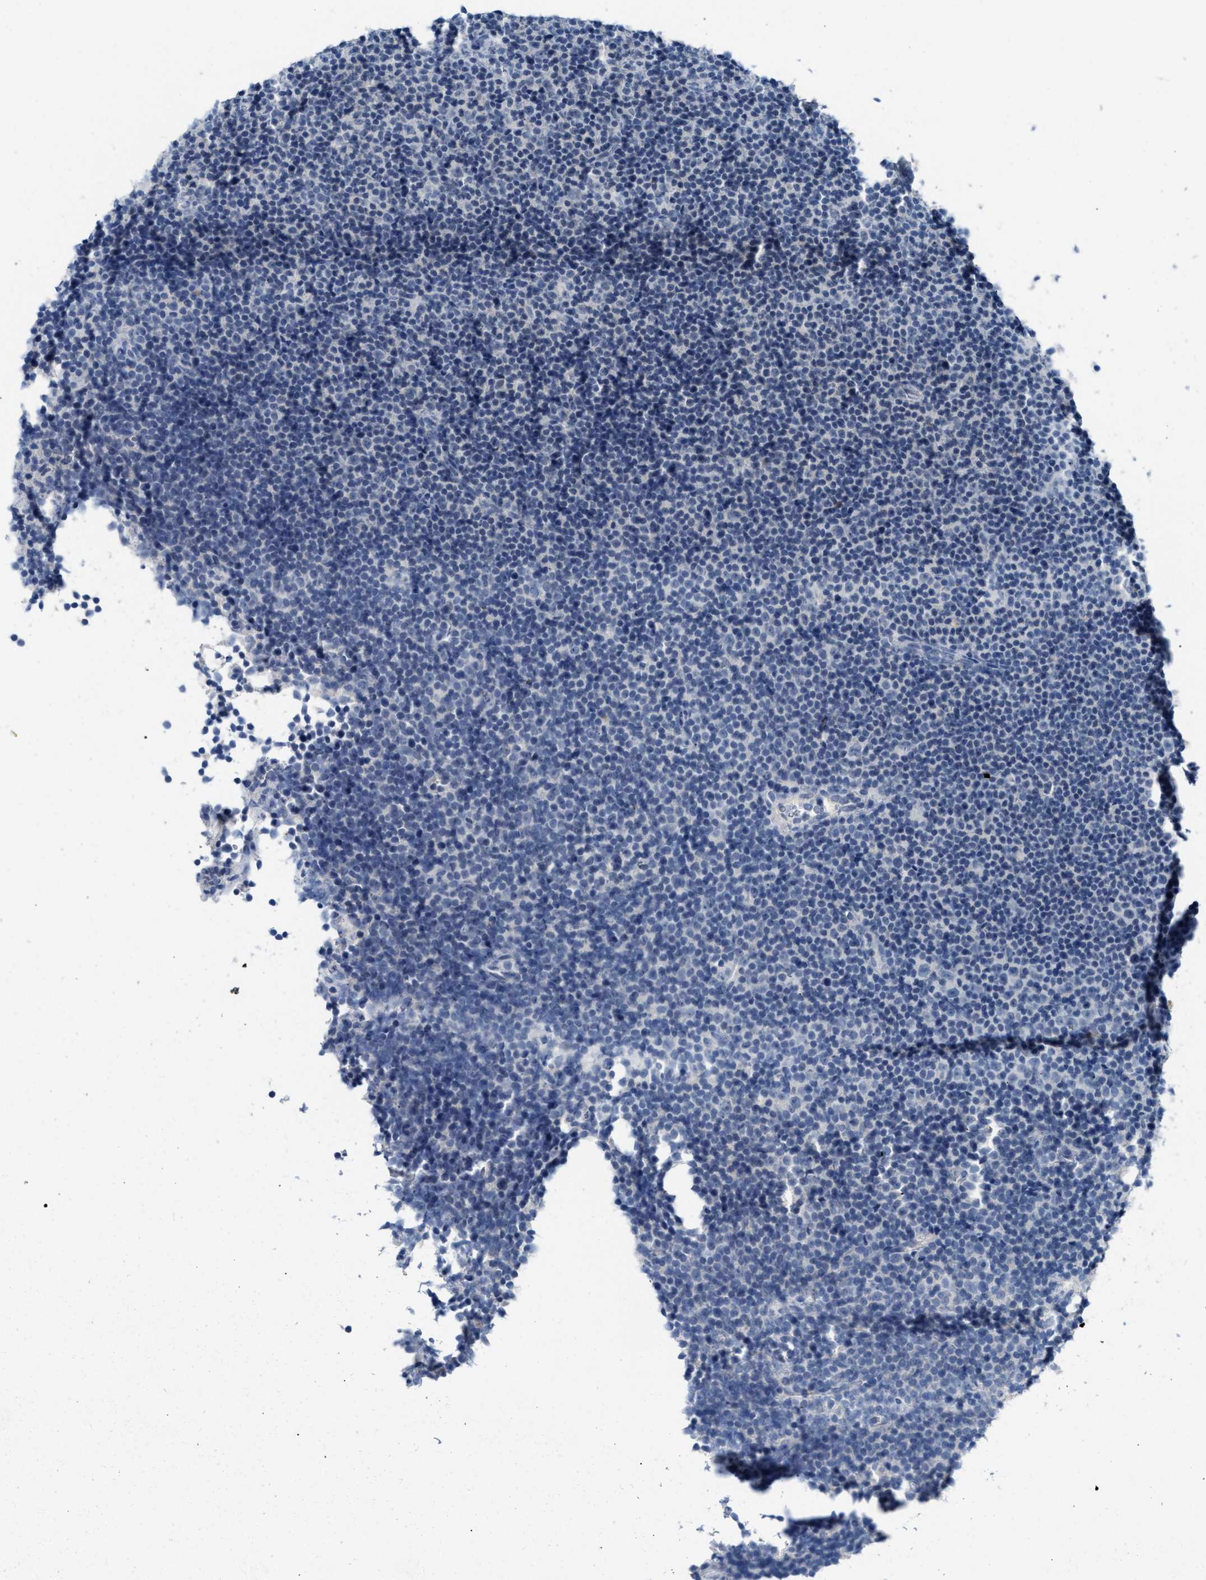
{"staining": {"intensity": "negative", "quantity": "none", "location": "none"}, "tissue": "lymphoma", "cell_type": "Tumor cells", "image_type": "cancer", "snomed": [{"axis": "morphology", "description": "Malignant lymphoma, non-Hodgkin's type, Low grade"}, {"axis": "topography", "description": "Lymph node"}], "caption": "The micrograph displays no staining of tumor cells in malignant lymphoma, non-Hodgkin's type (low-grade).", "gene": "SLC5A5", "patient": {"sex": "female", "age": 67}}